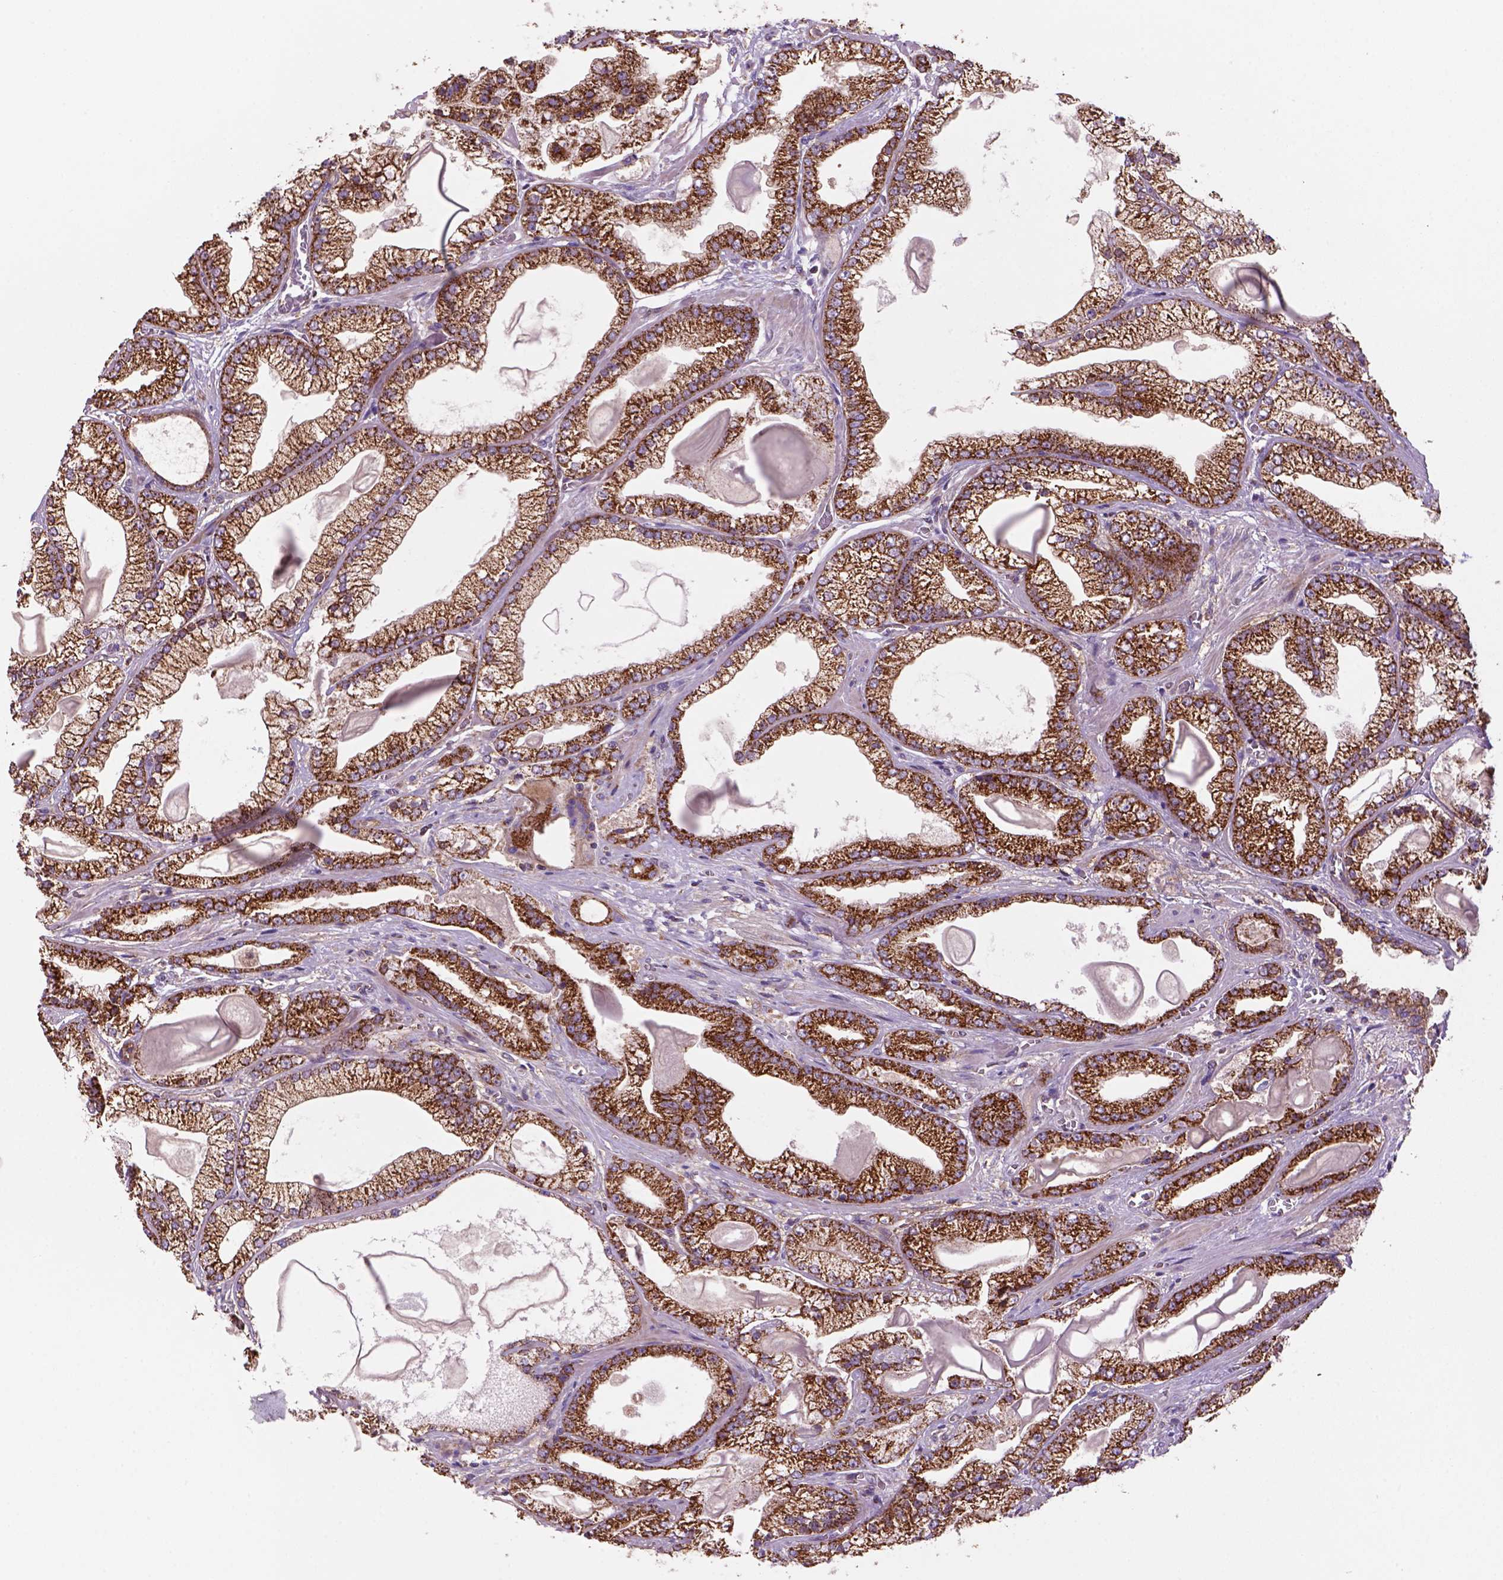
{"staining": {"intensity": "strong", "quantity": "<25%", "location": "cytoplasmic/membranous"}, "tissue": "prostate cancer", "cell_type": "Tumor cells", "image_type": "cancer", "snomed": [{"axis": "morphology", "description": "Adenocarcinoma, Low grade"}, {"axis": "topography", "description": "Prostate"}], "caption": "Adenocarcinoma (low-grade) (prostate) stained with DAB (3,3'-diaminobenzidine) immunohistochemistry demonstrates medium levels of strong cytoplasmic/membranous positivity in about <25% of tumor cells.", "gene": "WARS2", "patient": {"sex": "male", "age": 57}}